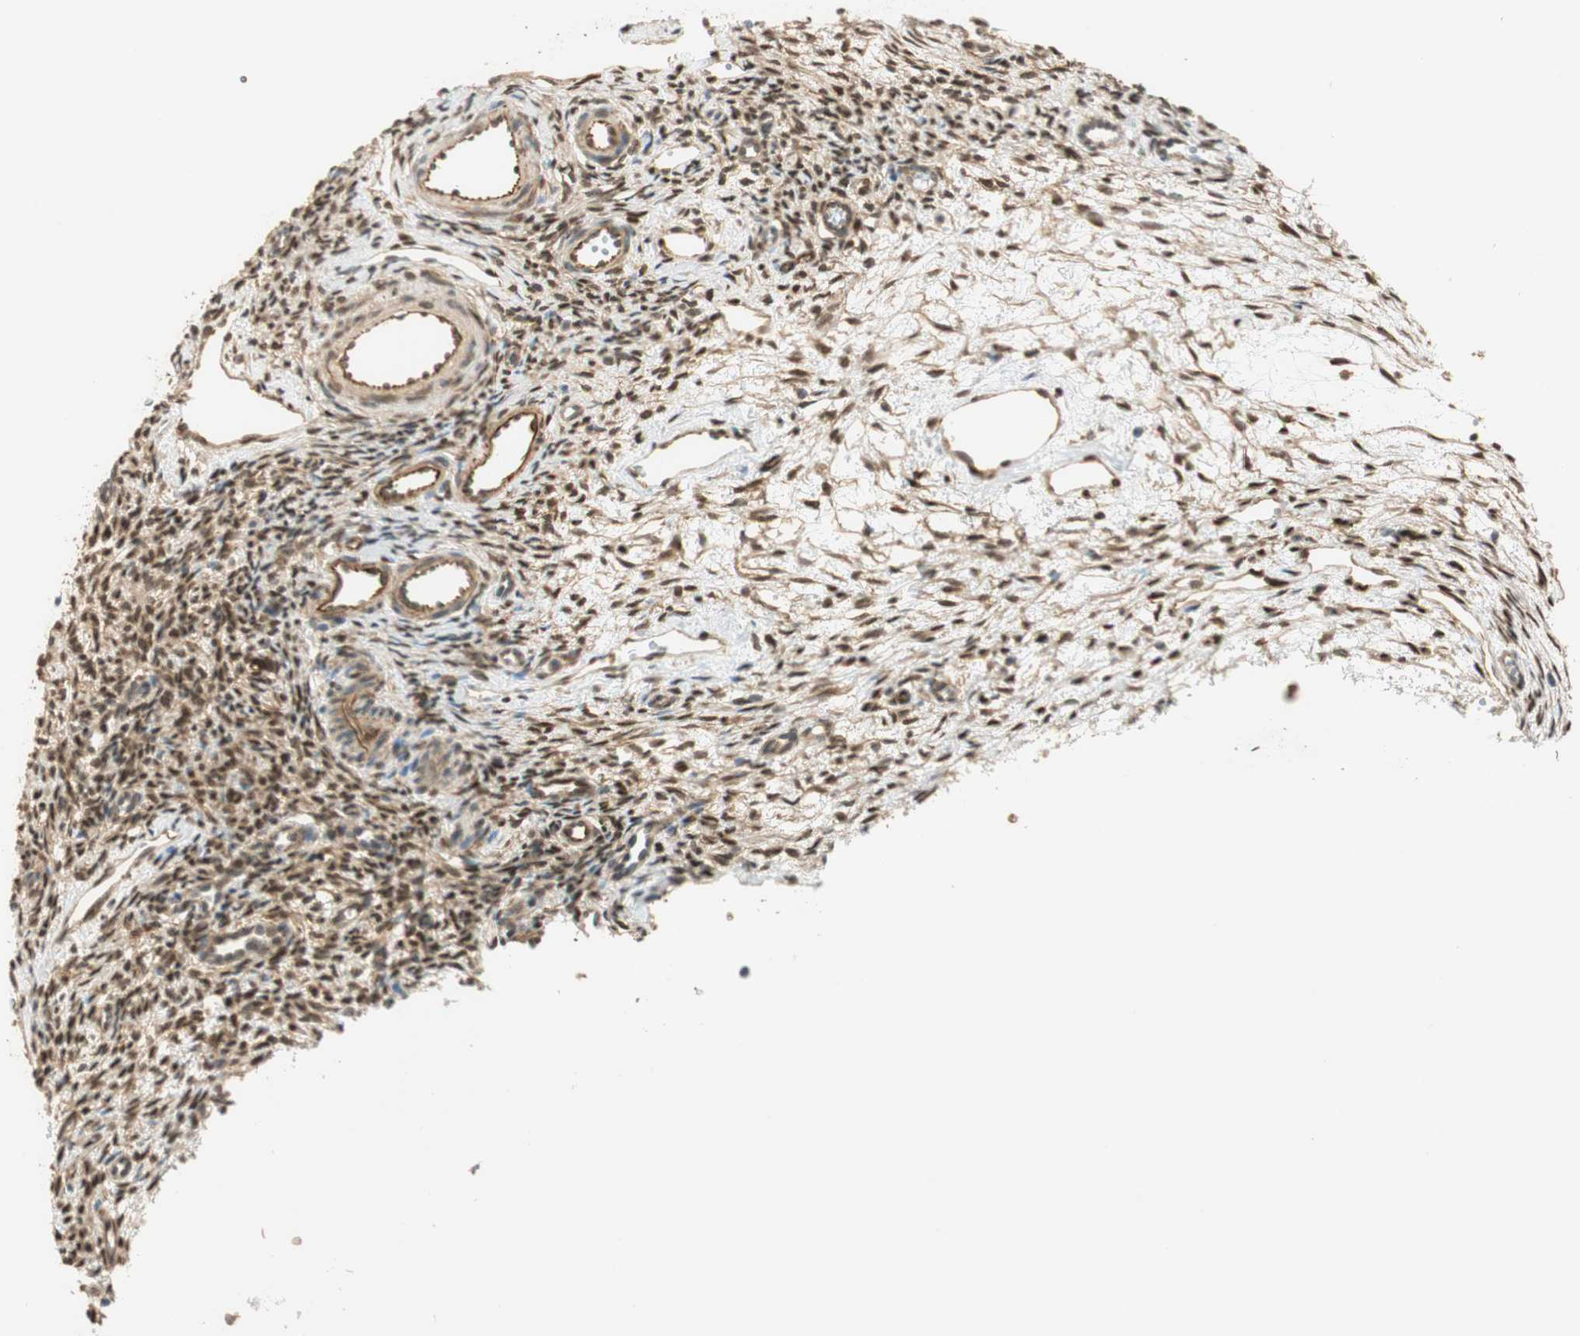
{"staining": {"intensity": "negative", "quantity": "none", "location": "none"}, "tissue": "ovary", "cell_type": "Follicle cells", "image_type": "normal", "snomed": [{"axis": "morphology", "description": "Normal tissue, NOS"}, {"axis": "topography", "description": "Ovary"}], "caption": "High magnification brightfield microscopy of benign ovary stained with DAB (brown) and counterstained with hematoxylin (blue): follicle cells show no significant staining.", "gene": "NES", "patient": {"sex": "female", "age": 33}}